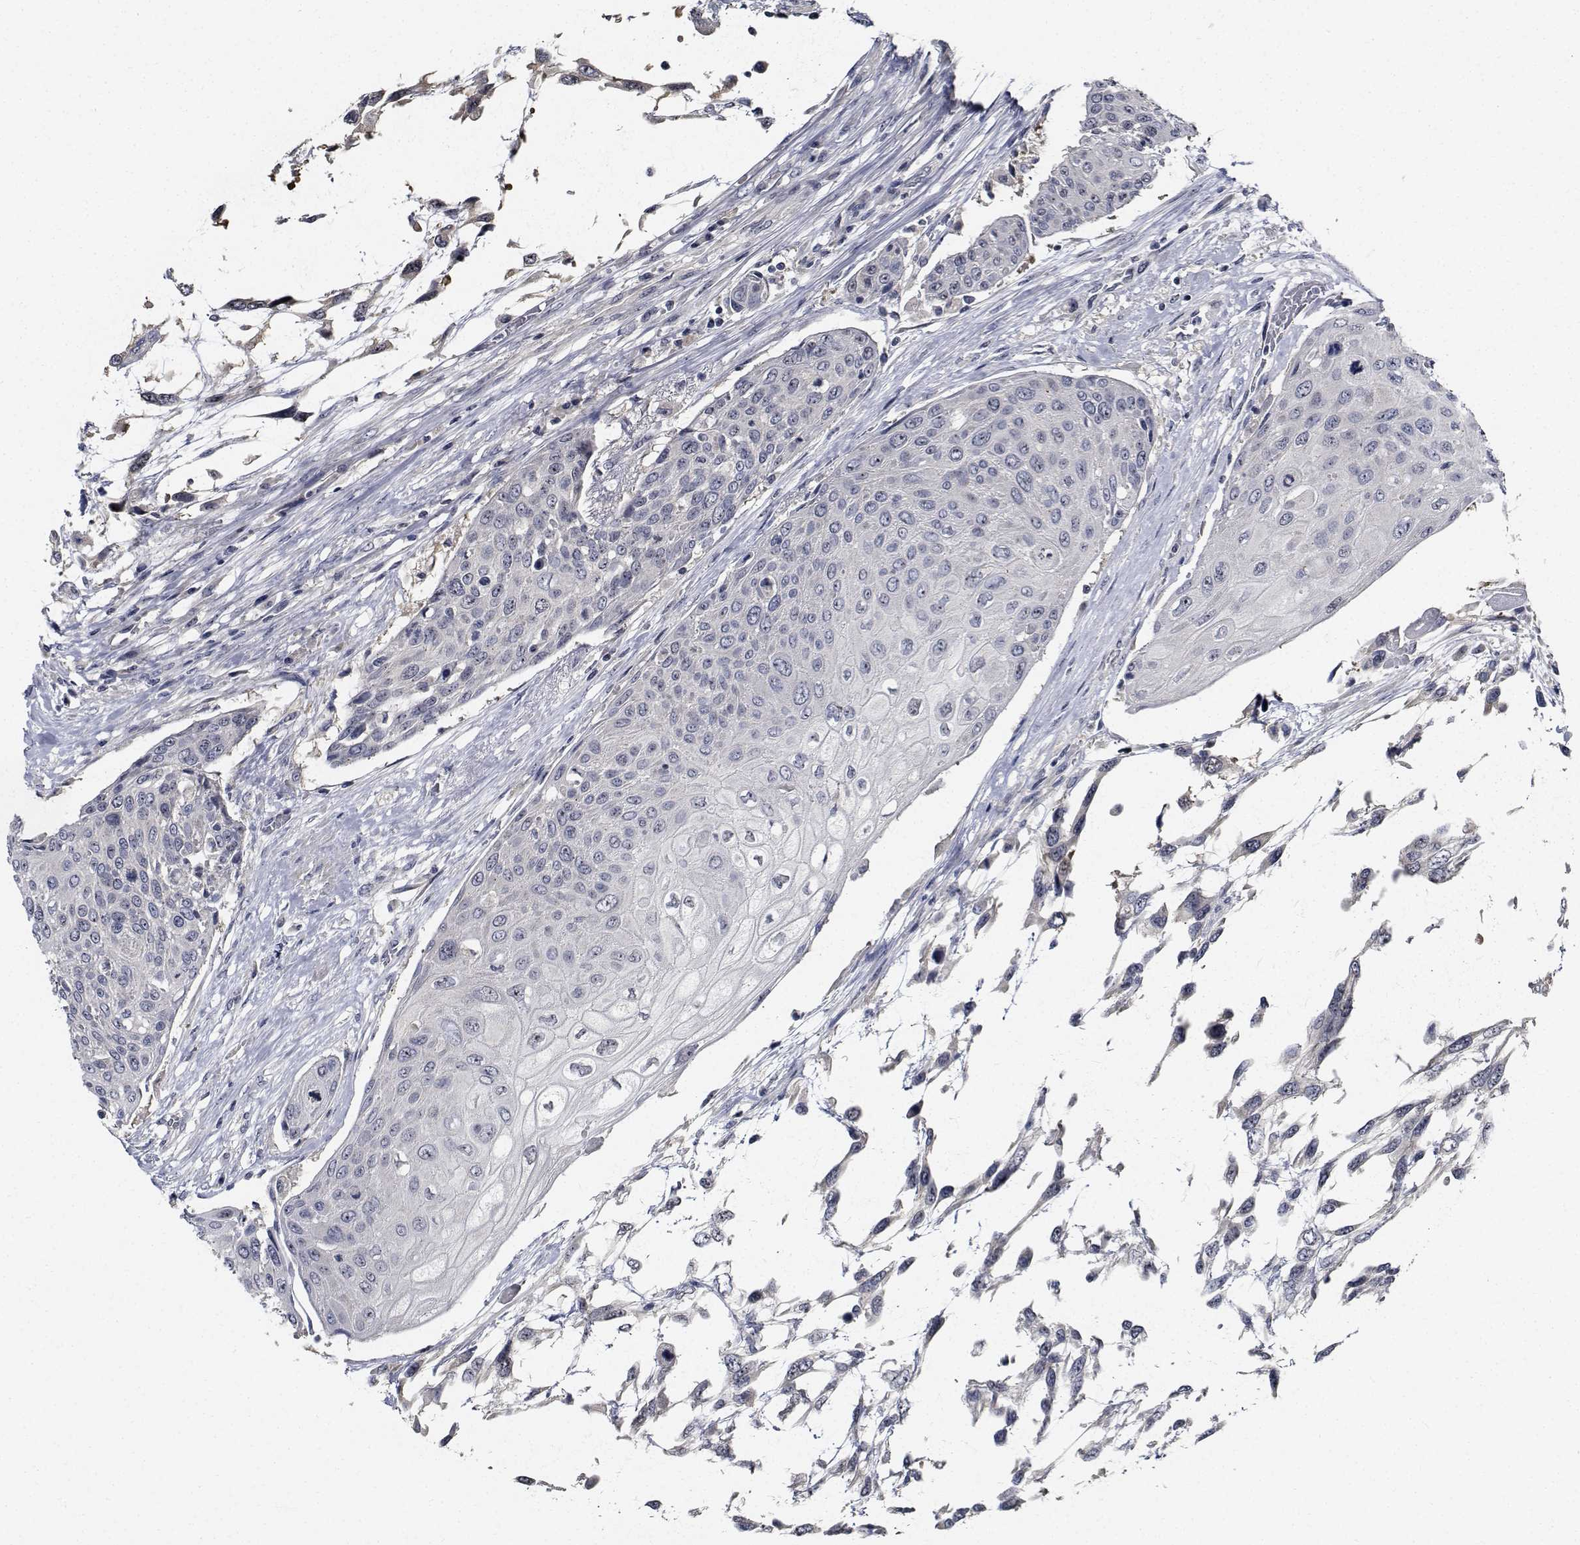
{"staining": {"intensity": "negative", "quantity": "none", "location": "none"}, "tissue": "urothelial cancer", "cell_type": "Tumor cells", "image_type": "cancer", "snomed": [{"axis": "morphology", "description": "Urothelial carcinoma, High grade"}, {"axis": "topography", "description": "Urinary bladder"}], "caption": "A high-resolution photomicrograph shows immunohistochemistry (IHC) staining of urothelial cancer, which exhibits no significant expression in tumor cells. (DAB (3,3'-diaminobenzidine) immunohistochemistry, high magnification).", "gene": "NVL", "patient": {"sex": "female", "age": 70}}